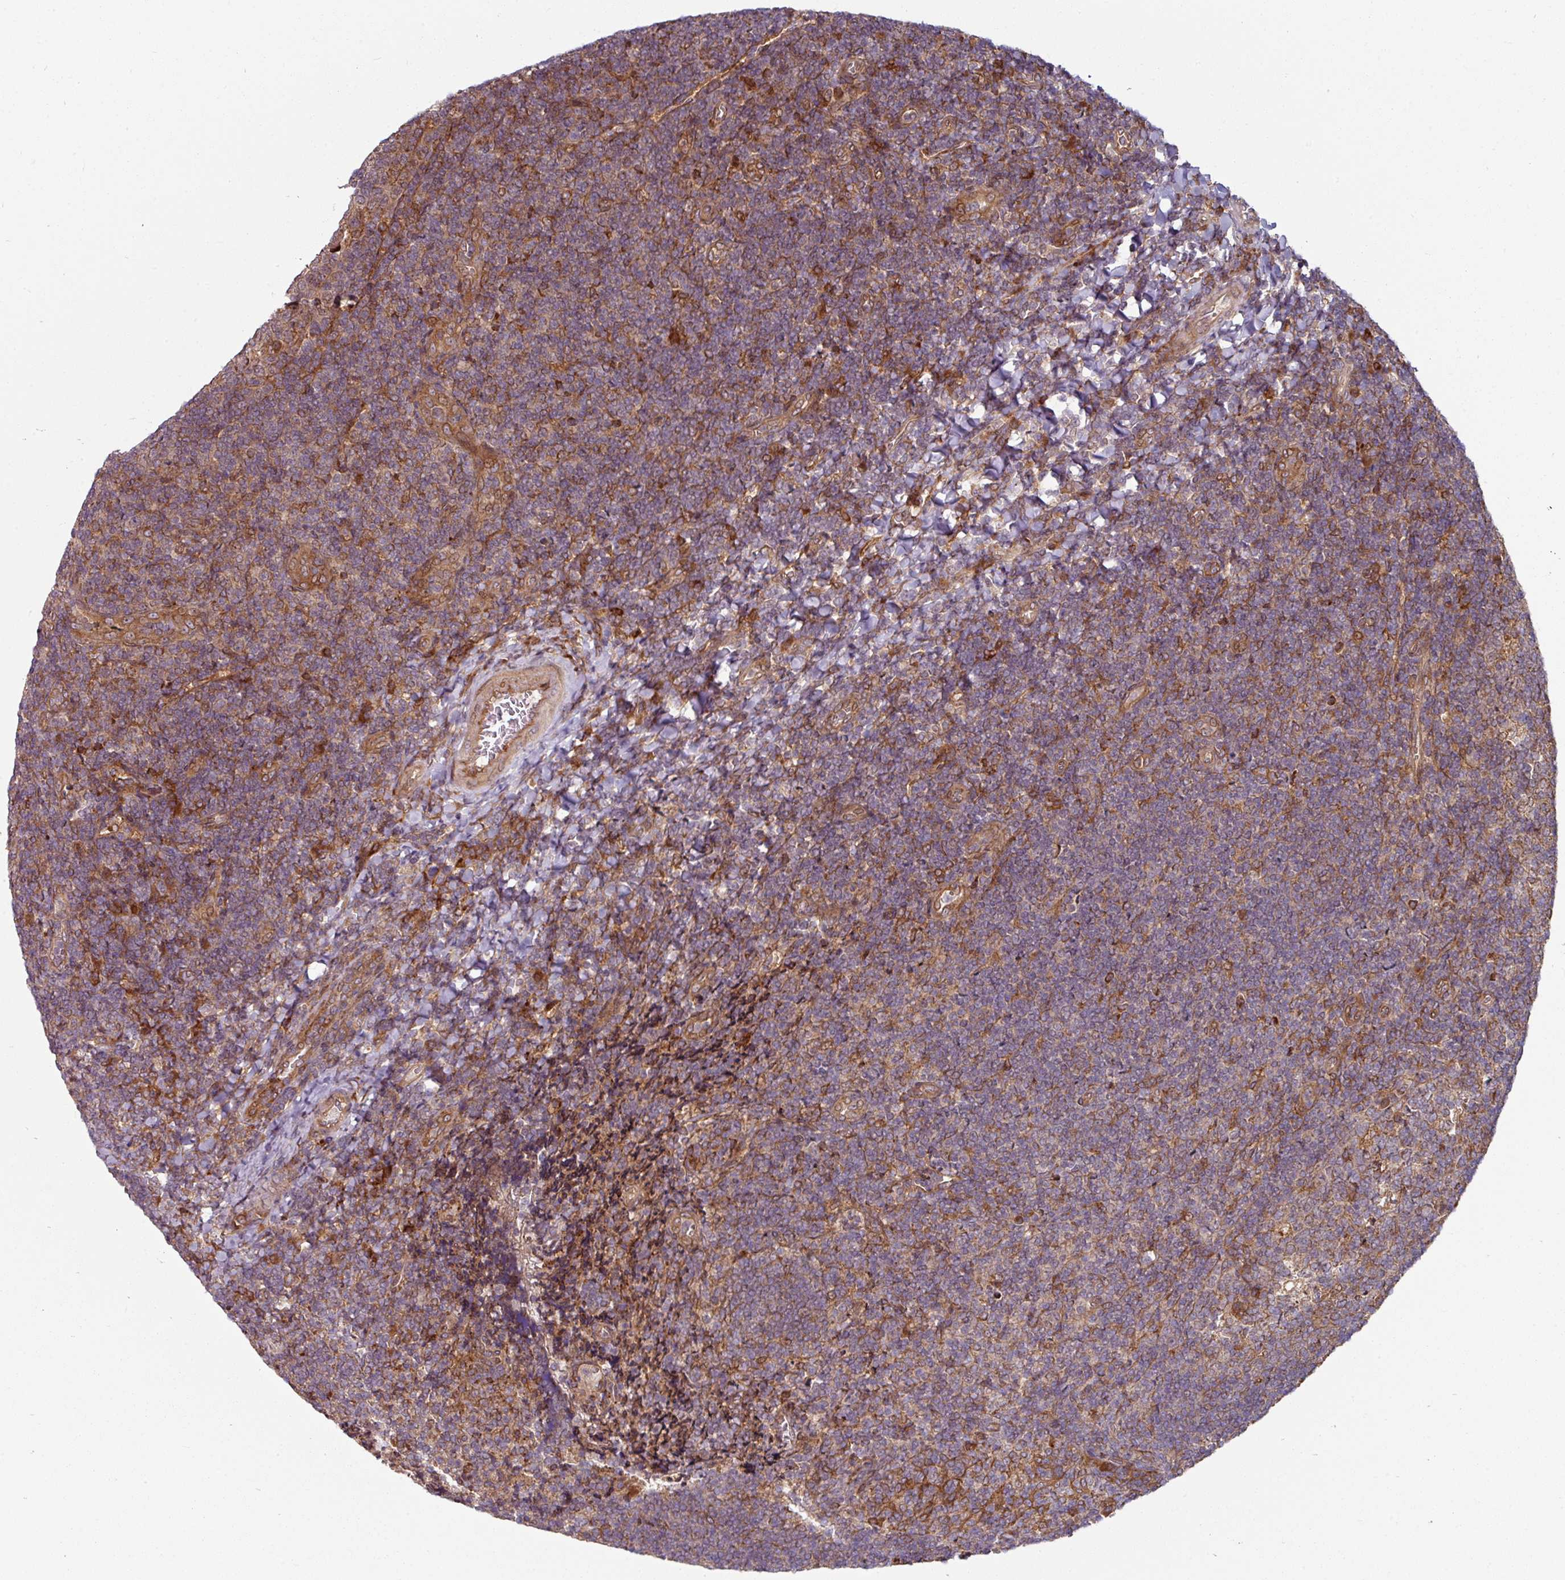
{"staining": {"intensity": "moderate", "quantity": ">75%", "location": "cytoplasmic/membranous"}, "tissue": "tonsil", "cell_type": "Germinal center cells", "image_type": "normal", "snomed": [{"axis": "morphology", "description": "Normal tissue, NOS"}, {"axis": "topography", "description": "Tonsil"}], "caption": "Moderate cytoplasmic/membranous protein staining is identified in approximately >75% of germinal center cells in tonsil.", "gene": "RAB5A", "patient": {"sex": "male", "age": 17}}